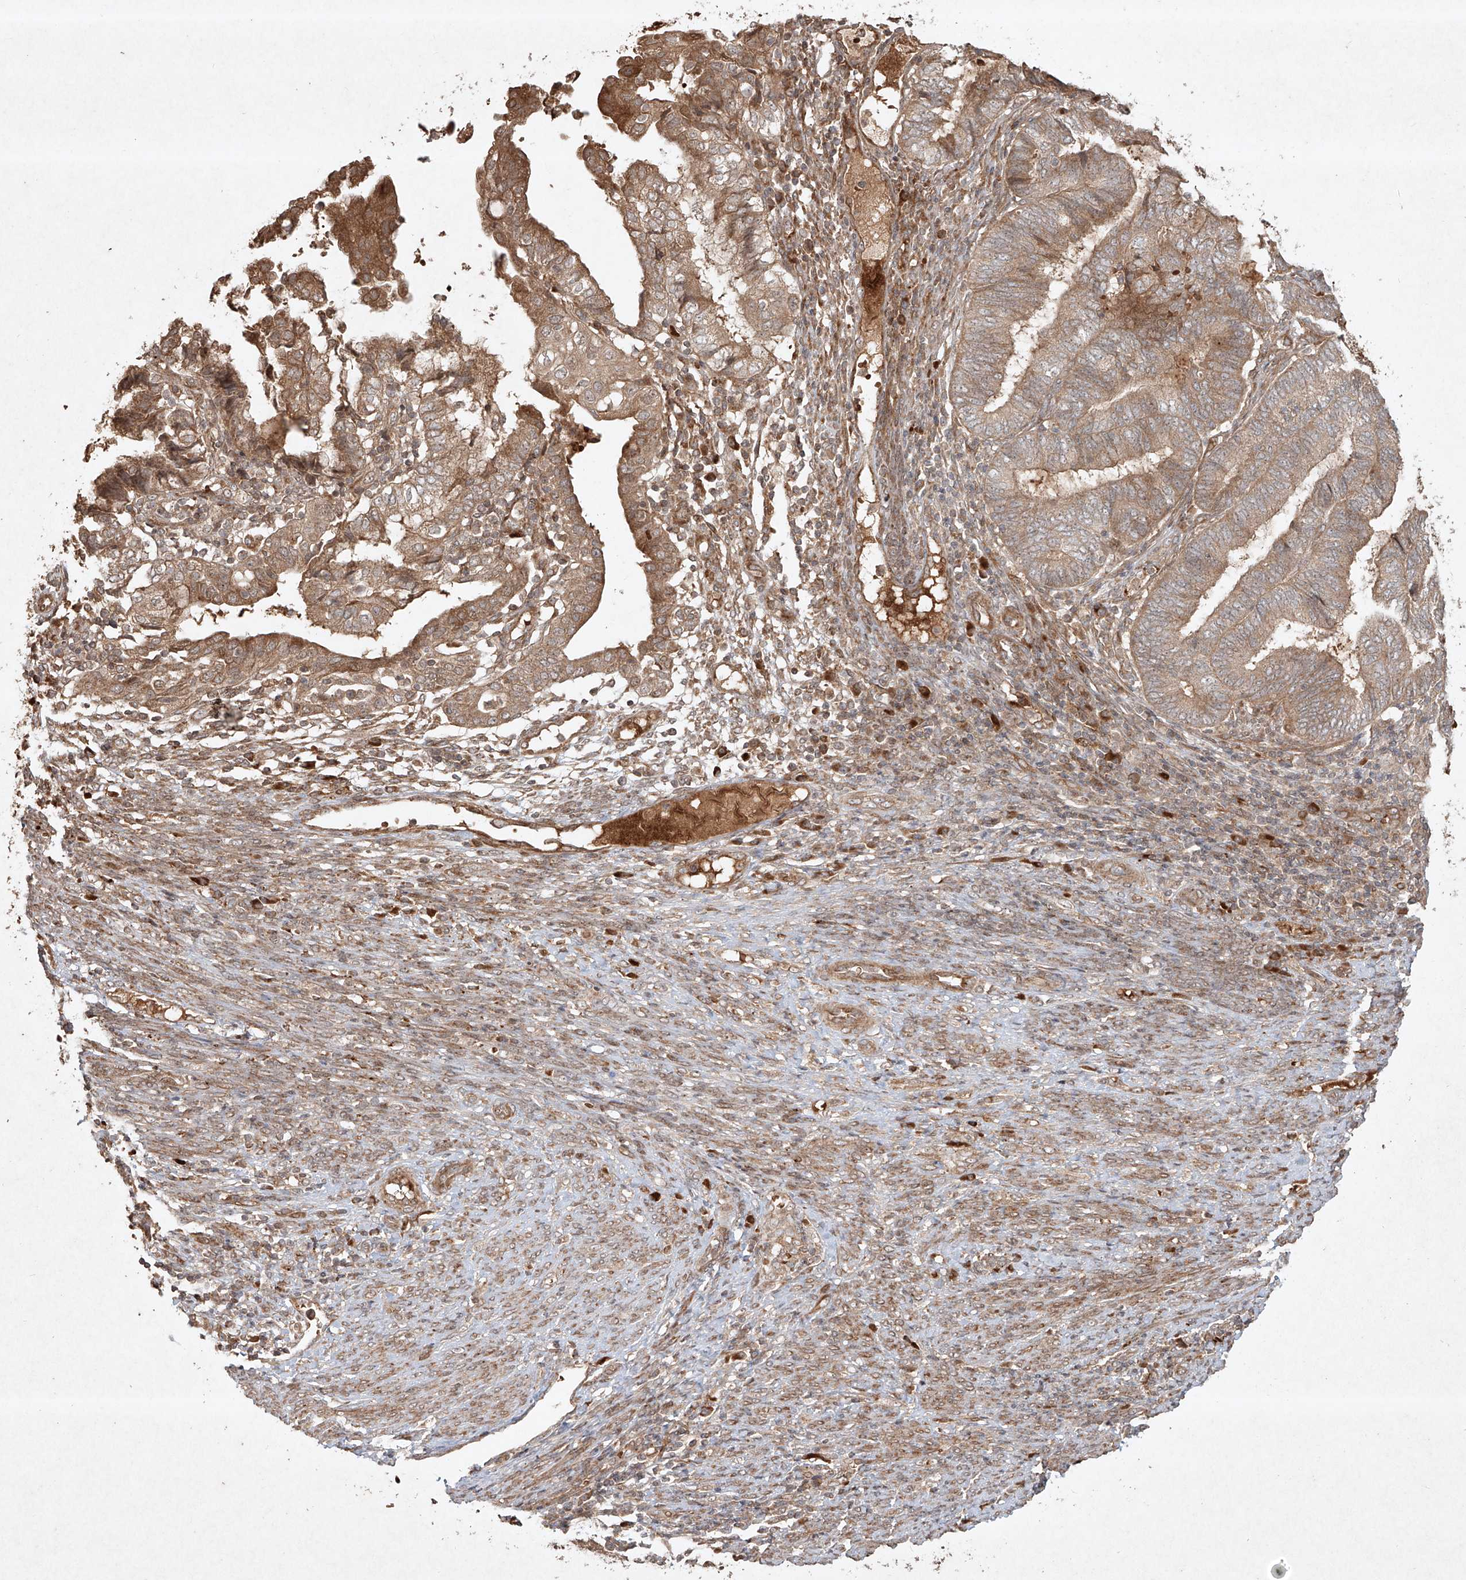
{"staining": {"intensity": "moderate", "quantity": "25%-75%", "location": "cytoplasmic/membranous"}, "tissue": "endometrial cancer", "cell_type": "Tumor cells", "image_type": "cancer", "snomed": [{"axis": "morphology", "description": "Adenocarcinoma, NOS"}, {"axis": "topography", "description": "Uterus"}, {"axis": "topography", "description": "Endometrium"}], "caption": "Brown immunohistochemical staining in human endometrial cancer exhibits moderate cytoplasmic/membranous expression in about 25%-75% of tumor cells.", "gene": "CYYR1", "patient": {"sex": "female", "age": 70}}